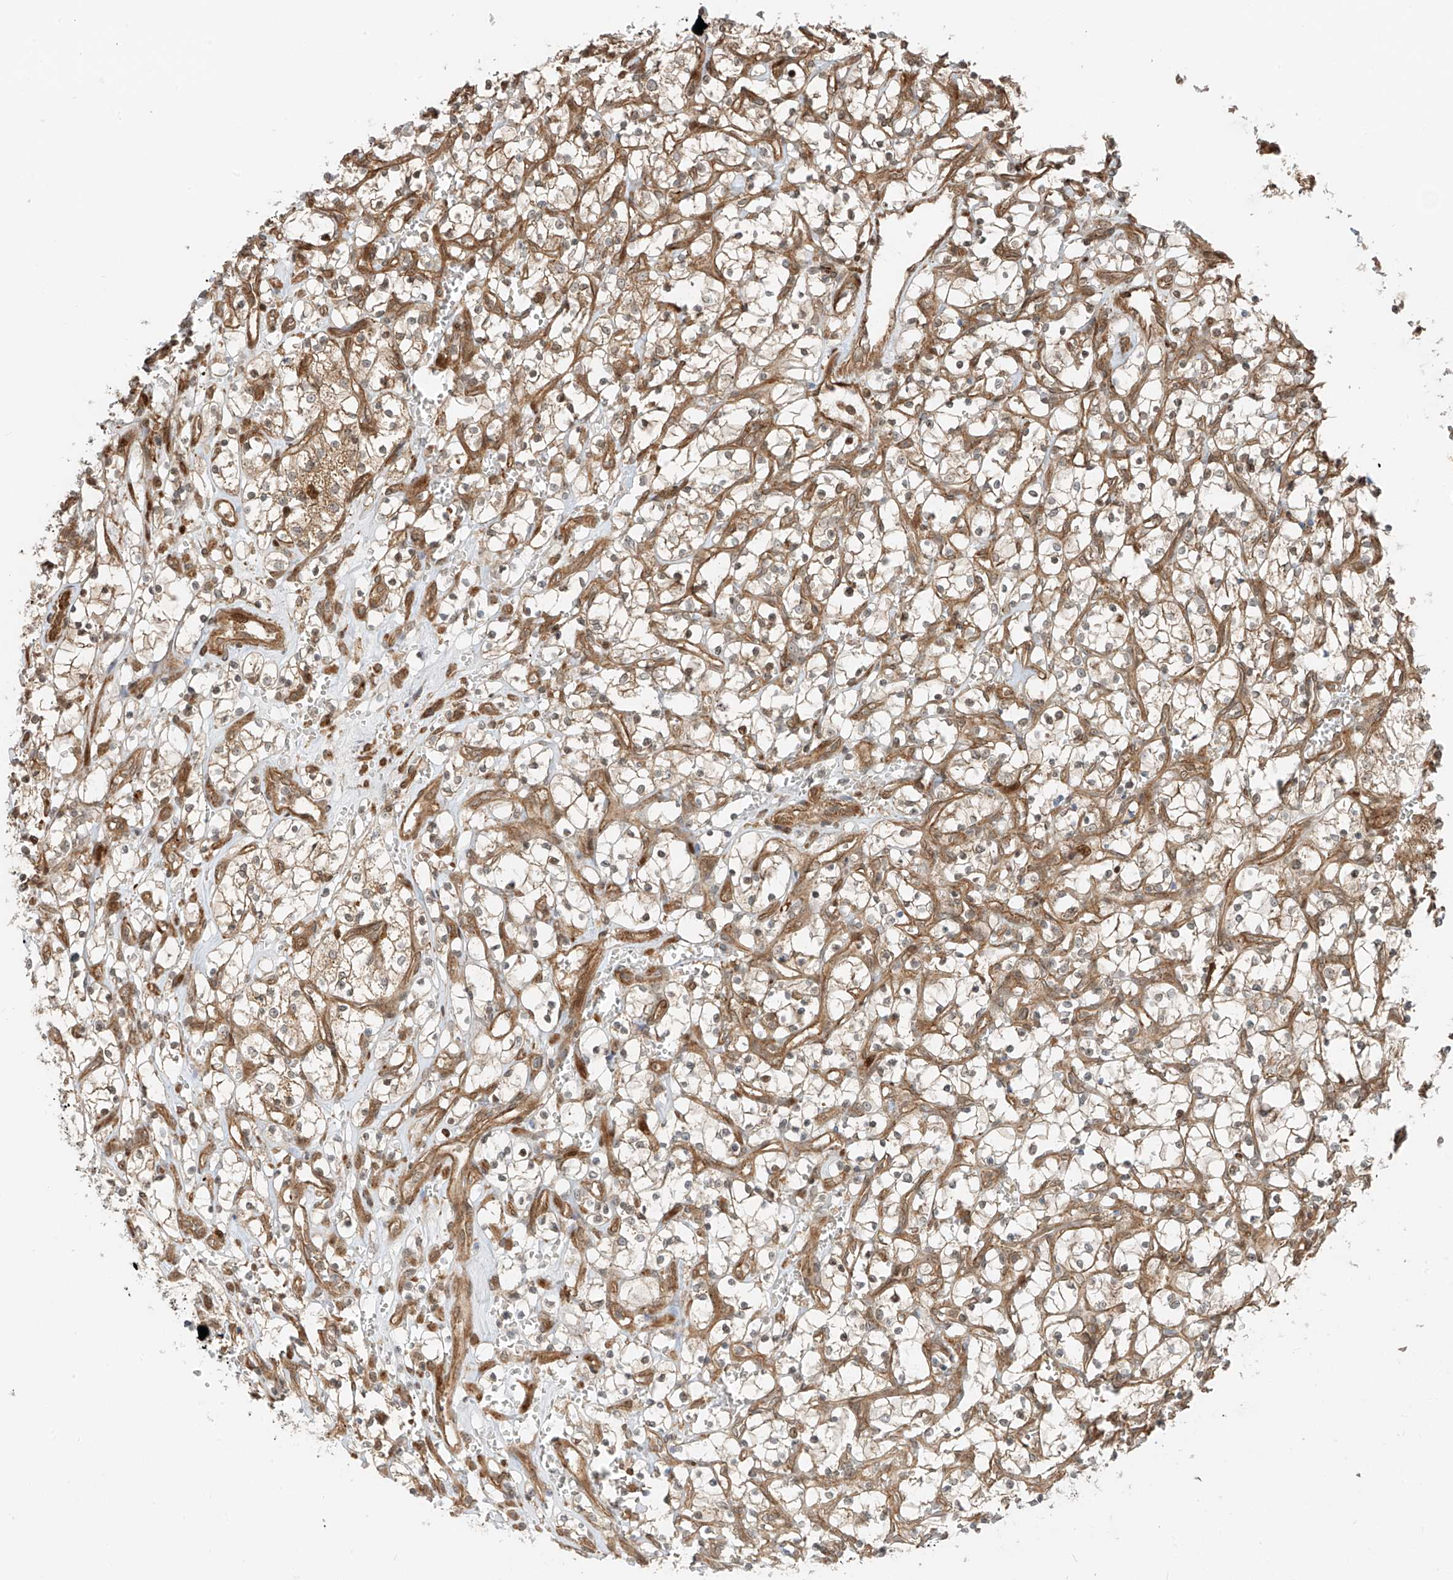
{"staining": {"intensity": "negative", "quantity": "none", "location": "none"}, "tissue": "renal cancer", "cell_type": "Tumor cells", "image_type": "cancer", "snomed": [{"axis": "morphology", "description": "Adenocarcinoma, NOS"}, {"axis": "topography", "description": "Kidney"}], "caption": "Tumor cells are negative for protein expression in human renal adenocarcinoma.", "gene": "USP48", "patient": {"sex": "female", "age": 69}}